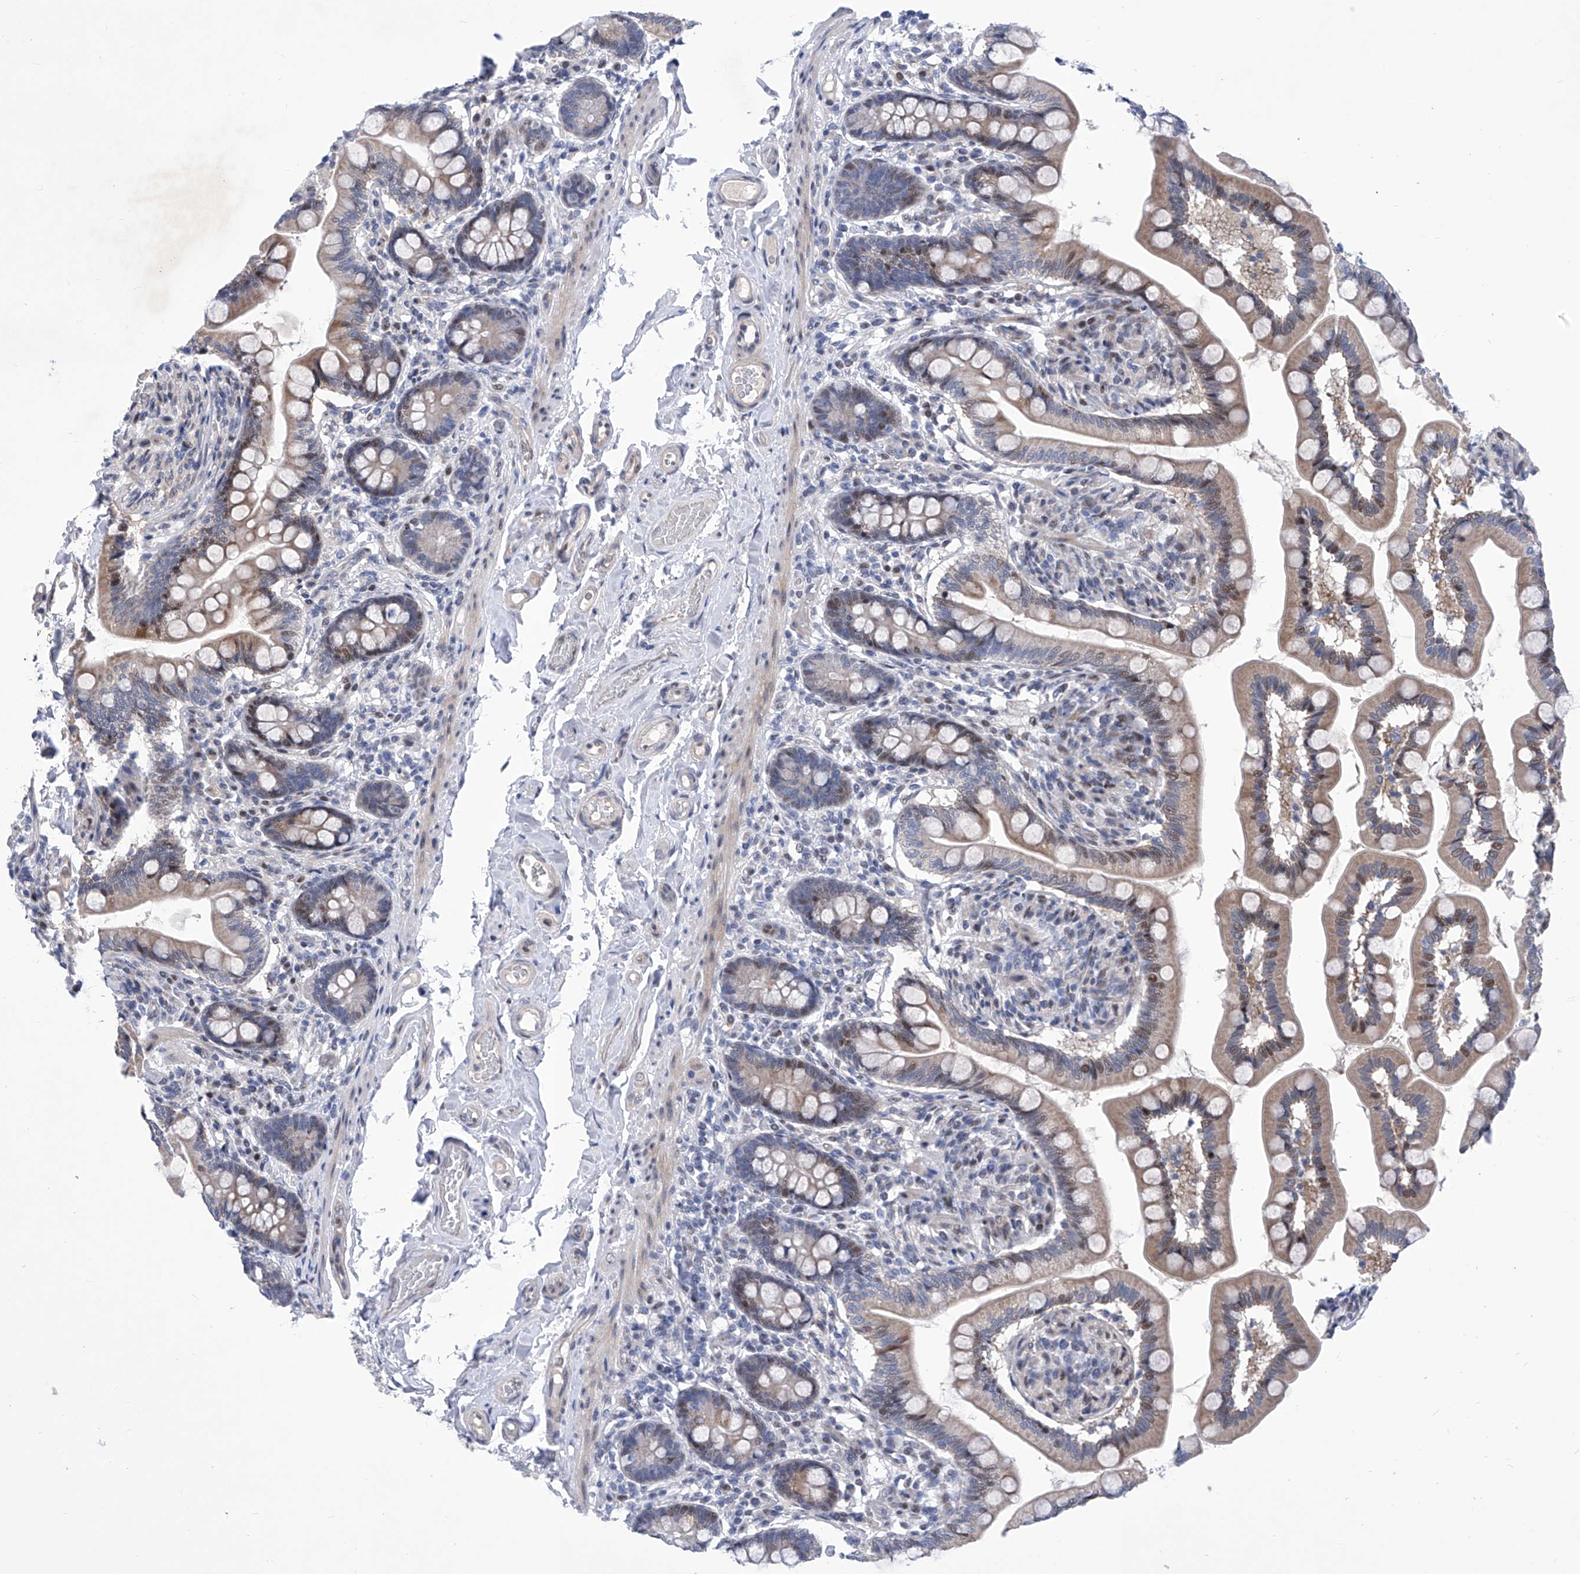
{"staining": {"intensity": "moderate", "quantity": "25%-75%", "location": "cytoplasmic/membranous,nuclear"}, "tissue": "small intestine", "cell_type": "Glandular cells", "image_type": "normal", "snomed": [{"axis": "morphology", "description": "Normal tissue, NOS"}, {"axis": "topography", "description": "Small intestine"}], "caption": "Approximately 25%-75% of glandular cells in unremarkable small intestine reveal moderate cytoplasmic/membranous,nuclear protein expression as visualized by brown immunohistochemical staining.", "gene": "NUFIP1", "patient": {"sex": "female", "age": 64}}